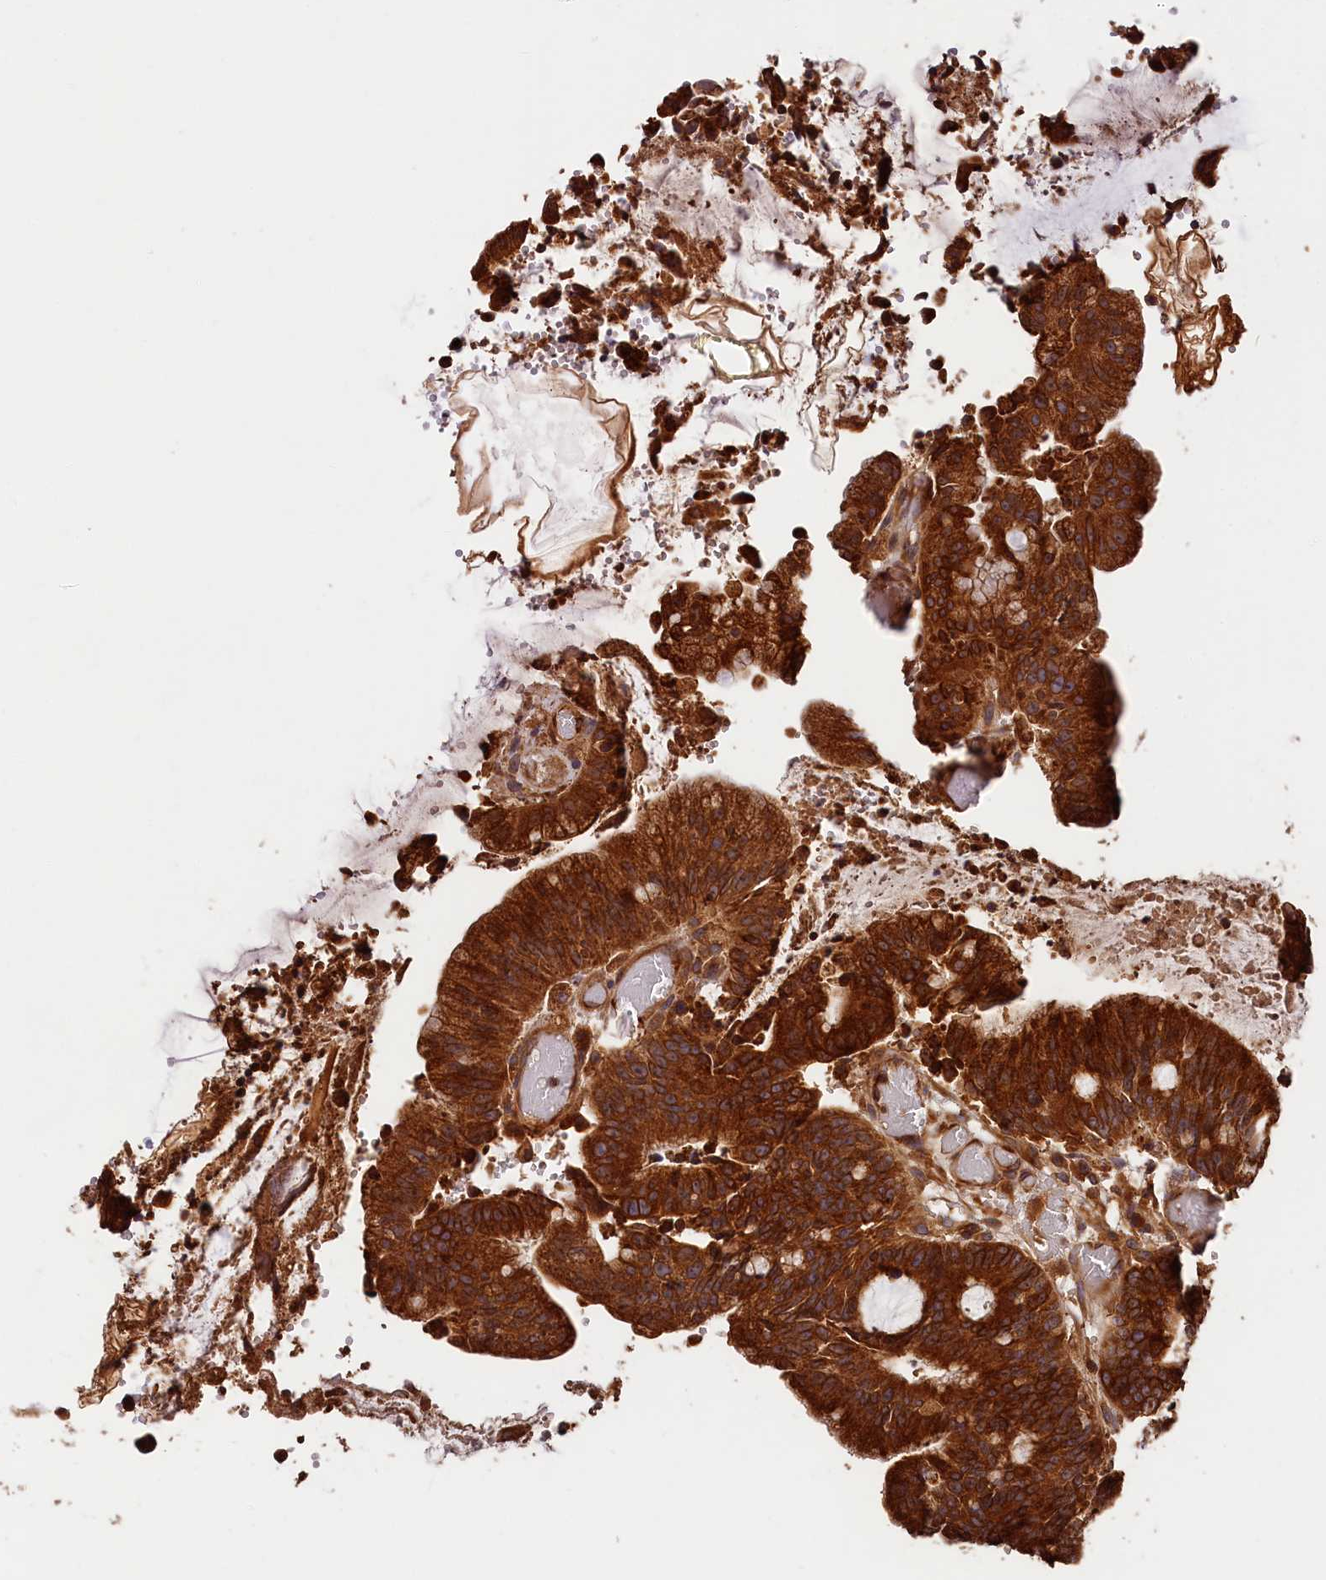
{"staining": {"intensity": "strong", "quantity": ">75%", "location": "cytoplasmic/membranous"}, "tissue": "colorectal cancer", "cell_type": "Tumor cells", "image_type": "cancer", "snomed": [{"axis": "morphology", "description": "Adenocarcinoma, NOS"}, {"axis": "topography", "description": "Rectum"}], "caption": "Human colorectal cancer (adenocarcinoma) stained with a brown dye demonstrates strong cytoplasmic/membranous positive positivity in about >75% of tumor cells.", "gene": "HMOX2", "patient": {"sex": "female", "age": 77}}